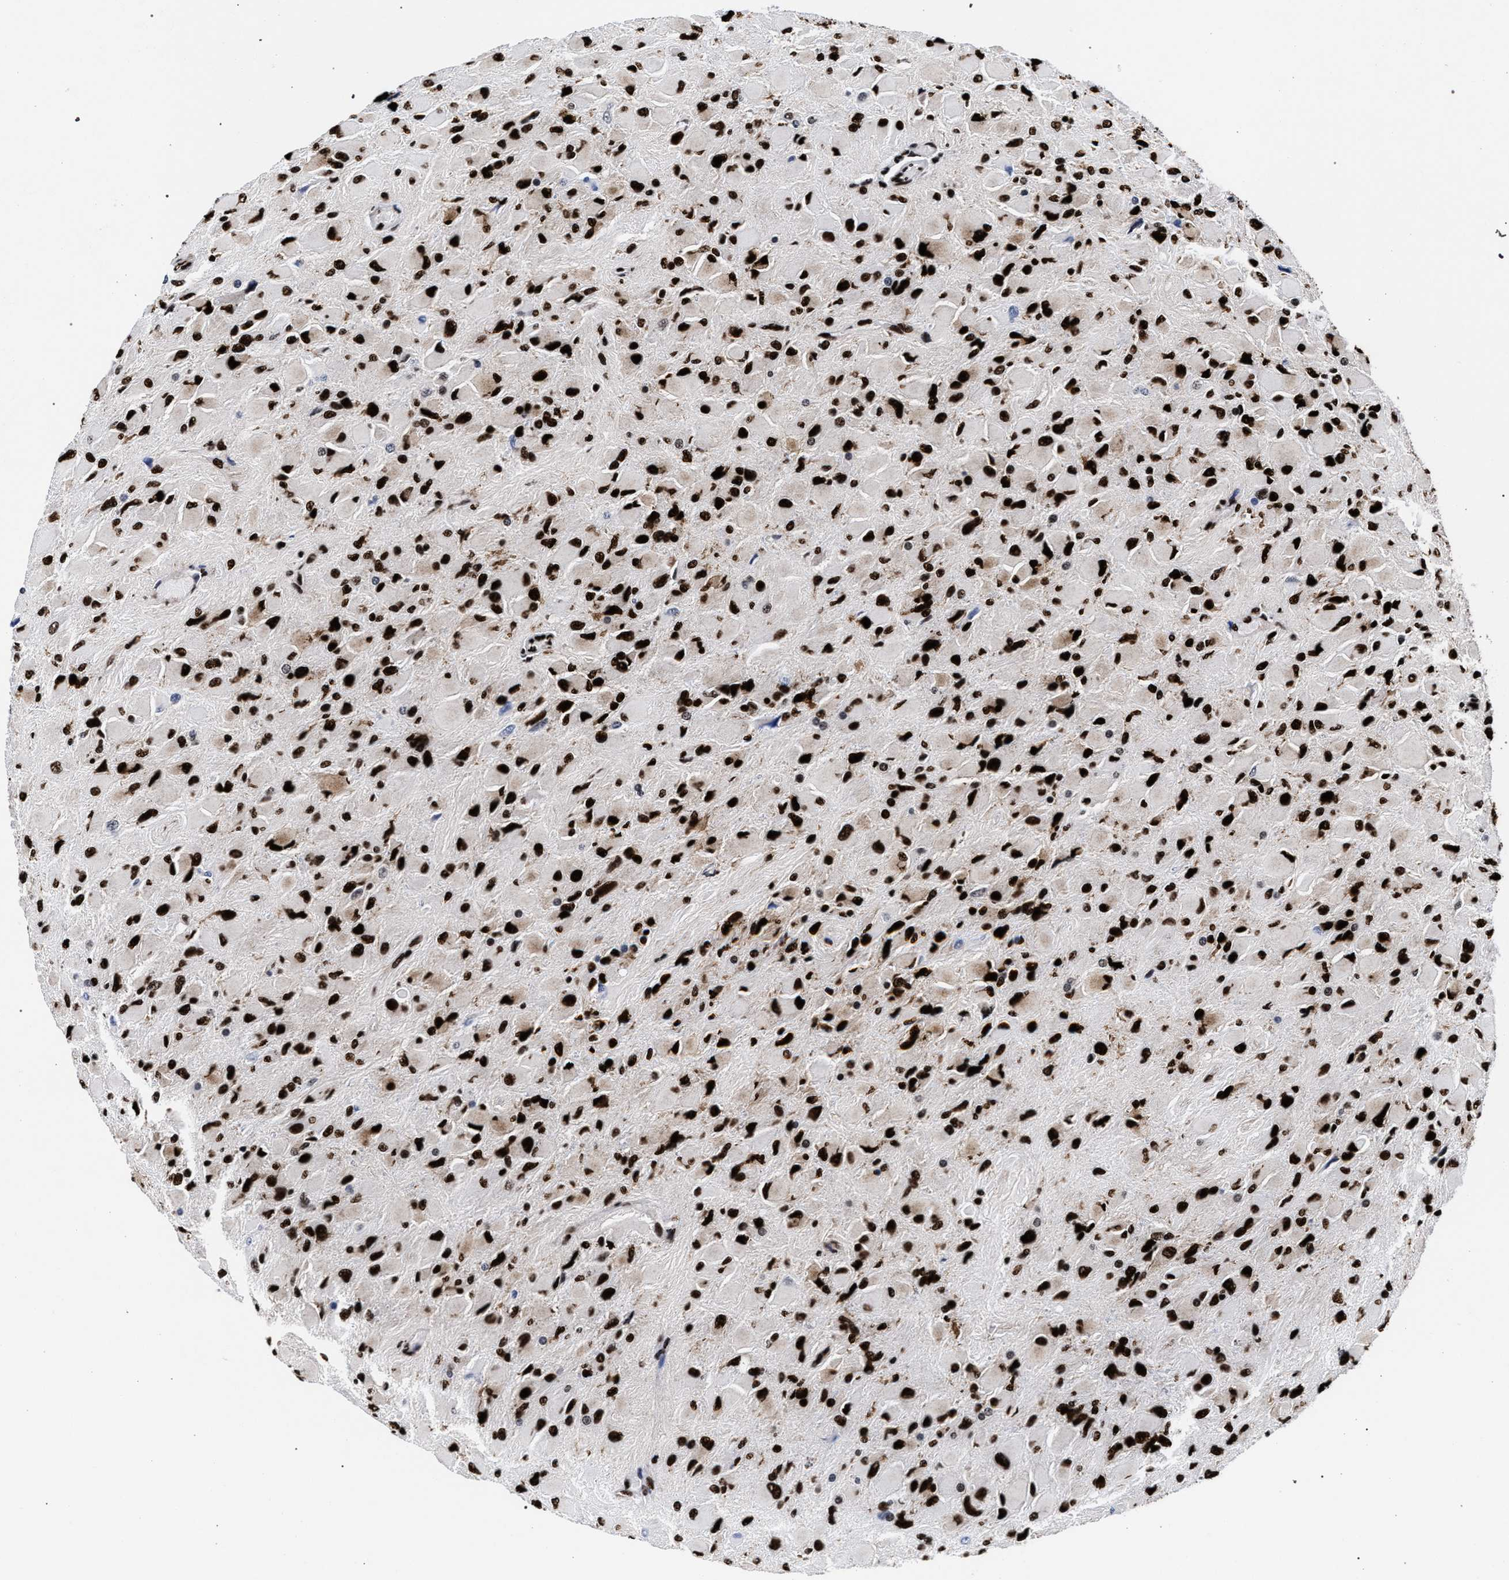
{"staining": {"intensity": "strong", "quantity": ">75%", "location": "nuclear"}, "tissue": "glioma", "cell_type": "Tumor cells", "image_type": "cancer", "snomed": [{"axis": "morphology", "description": "Glioma, malignant, High grade"}, {"axis": "topography", "description": "Cerebral cortex"}], "caption": "This photomicrograph reveals glioma stained with IHC to label a protein in brown. The nuclear of tumor cells show strong positivity for the protein. Nuclei are counter-stained blue.", "gene": "HNRNPA1", "patient": {"sex": "female", "age": 36}}